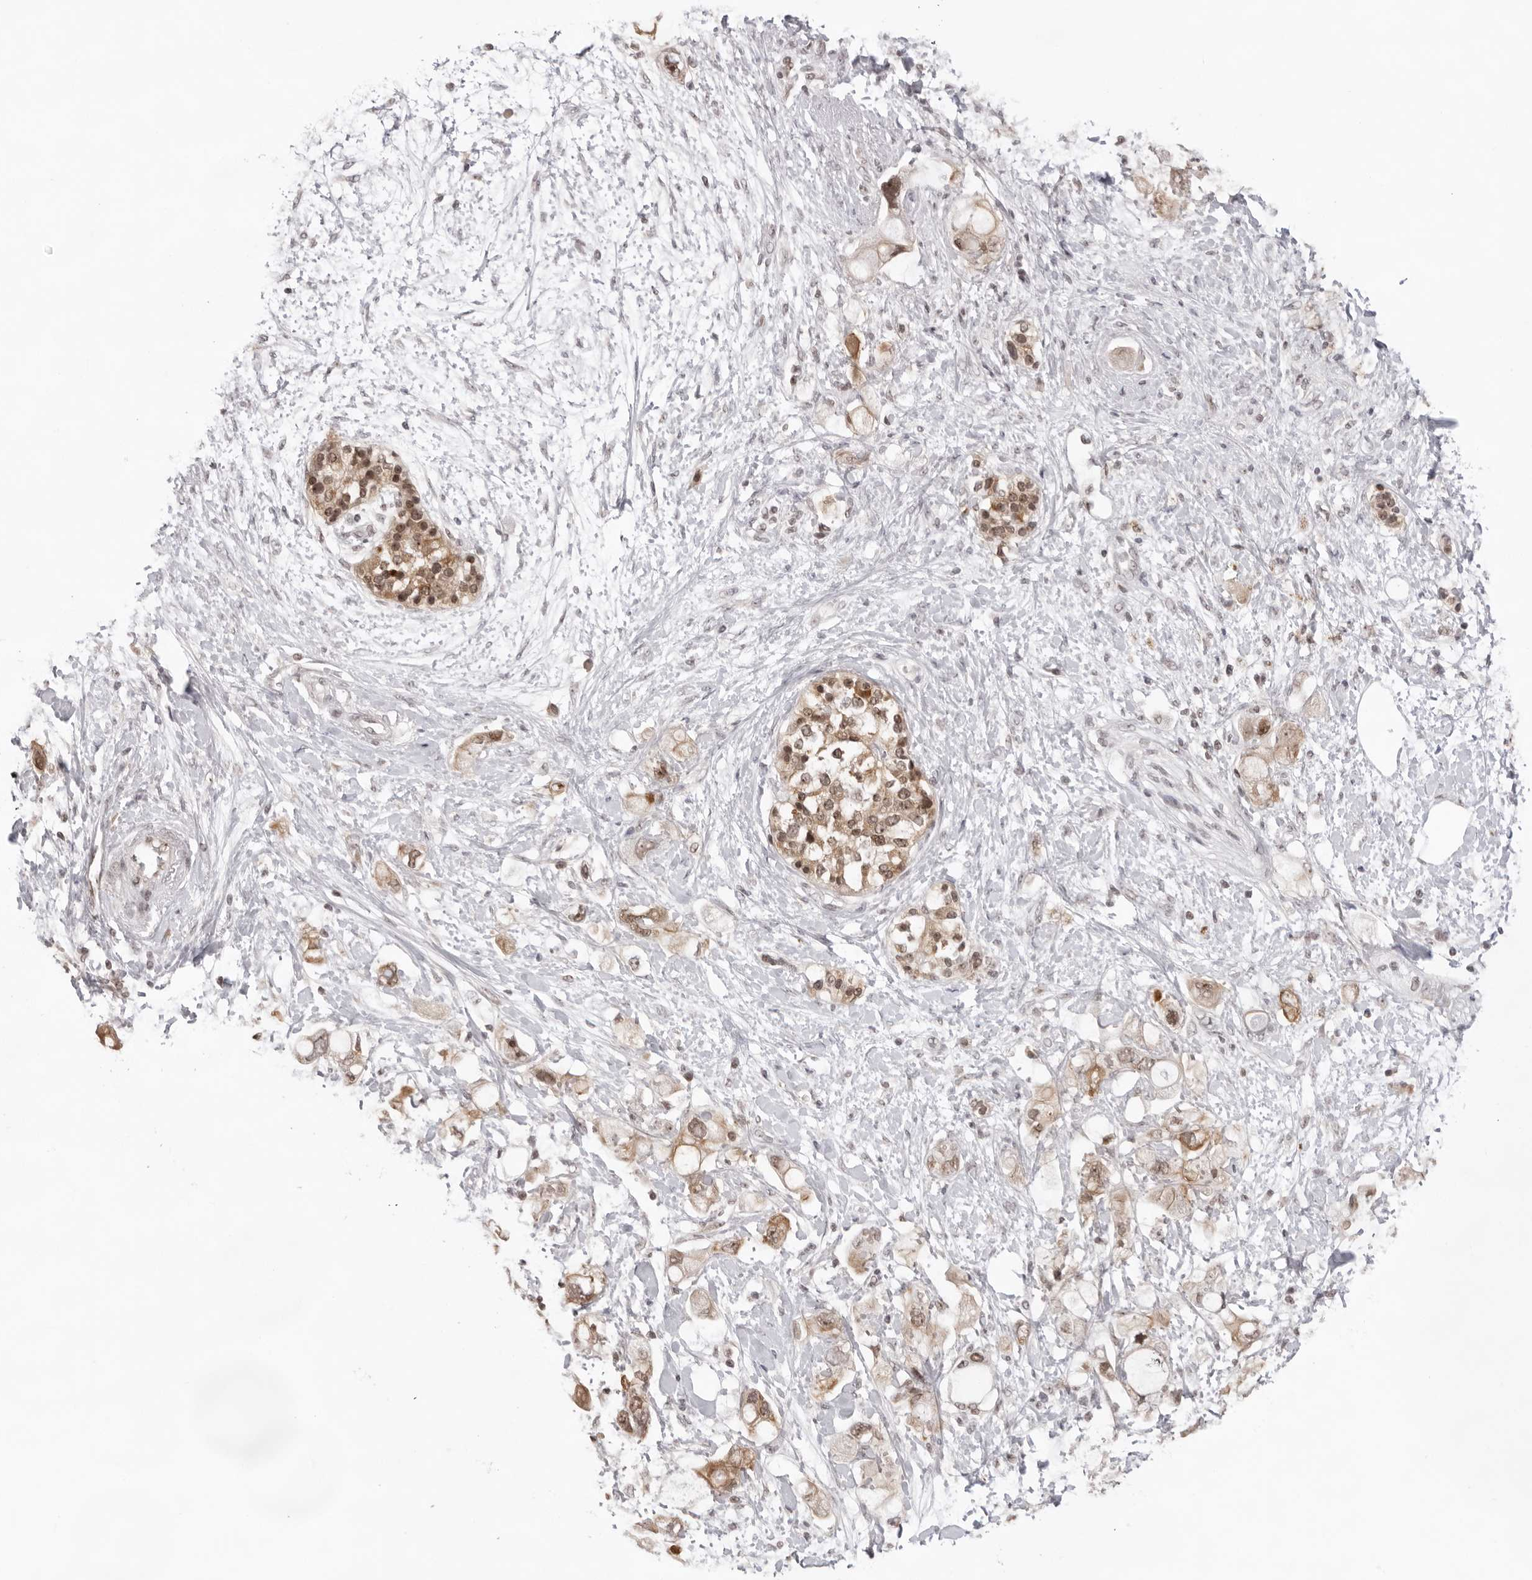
{"staining": {"intensity": "moderate", "quantity": ">75%", "location": "cytoplasmic/membranous,nuclear"}, "tissue": "pancreatic cancer", "cell_type": "Tumor cells", "image_type": "cancer", "snomed": [{"axis": "morphology", "description": "Adenocarcinoma, NOS"}, {"axis": "topography", "description": "Pancreas"}], "caption": "Protein expression by immunohistochemistry demonstrates moderate cytoplasmic/membranous and nuclear expression in approximately >75% of tumor cells in pancreatic cancer.", "gene": "EXOSC10", "patient": {"sex": "female", "age": 56}}